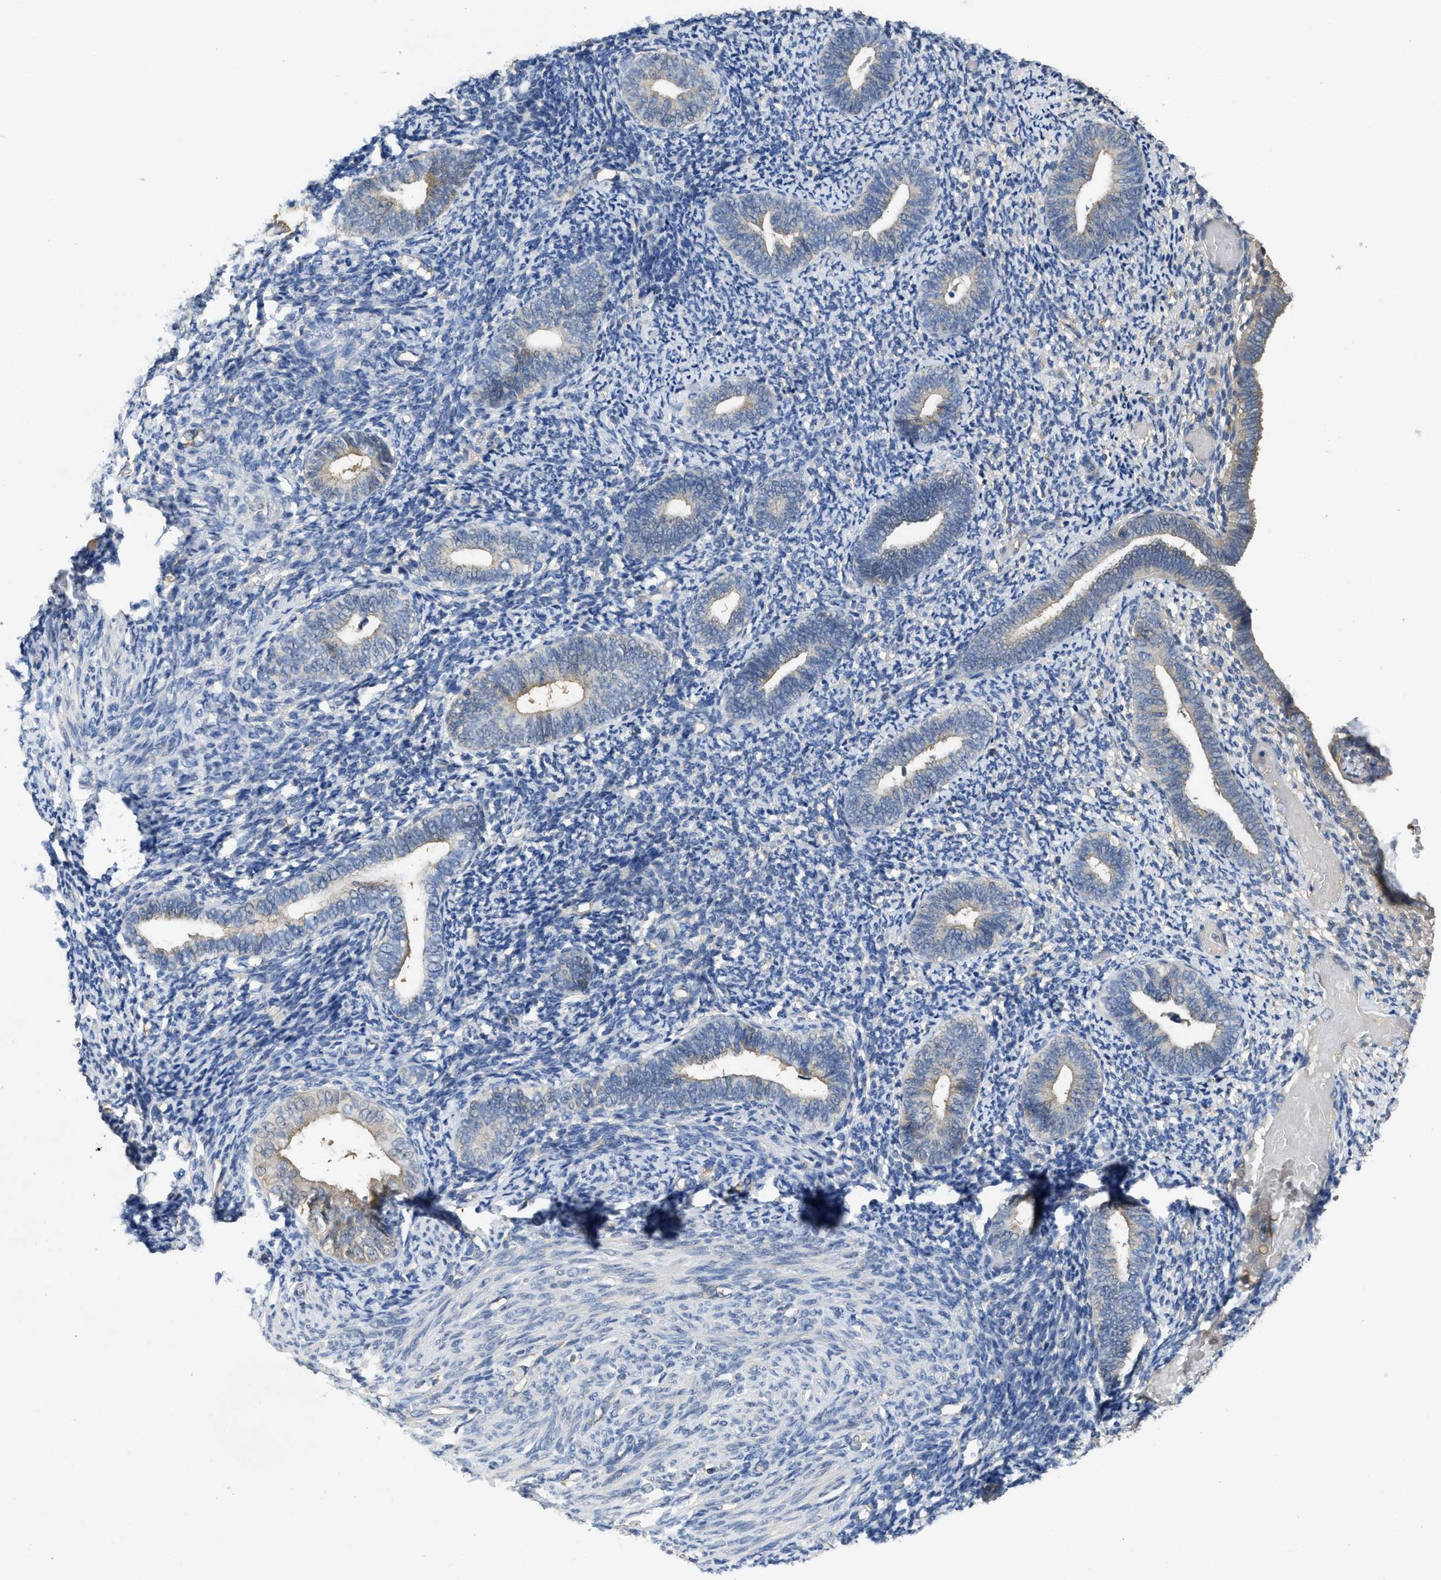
{"staining": {"intensity": "negative", "quantity": "none", "location": "none"}, "tissue": "endometrium", "cell_type": "Cells in endometrial stroma", "image_type": "normal", "snomed": [{"axis": "morphology", "description": "Normal tissue, NOS"}, {"axis": "topography", "description": "Endometrium"}], "caption": "High power microscopy histopathology image of an IHC image of benign endometrium, revealing no significant positivity in cells in endometrial stroma. The staining is performed using DAB (3,3'-diaminobenzidine) brown chromogen with nuclei counter-stained in using hematoxylin.", "gene": "PPP3CA", "patient": {"sex": "female", "age": 66}}